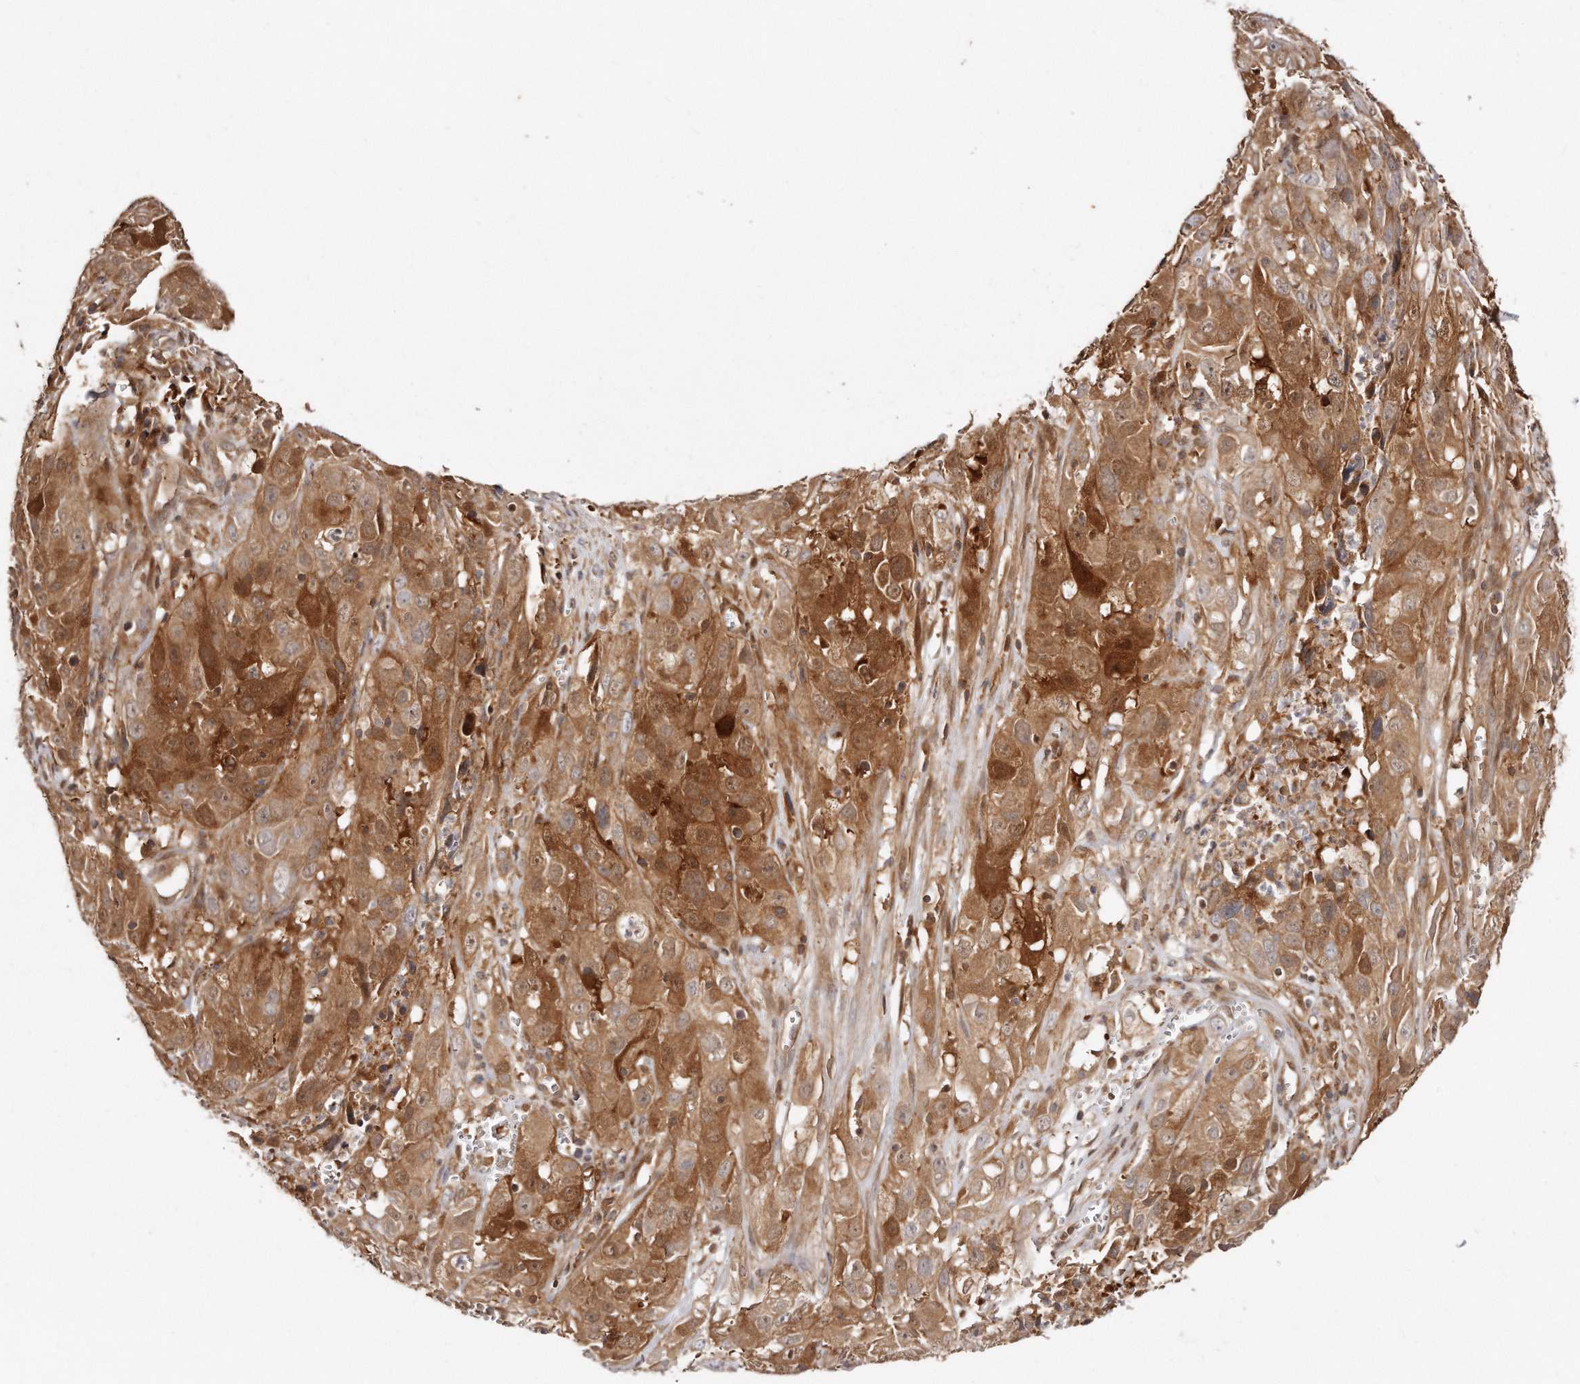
{"staining": {"intensity": "strong", "quantity": "25%-75%", "location": "cytoplasmic/membranous"}, "tissue": "cervical cancer", "cell_type": "Tumor cells", "image_type": "cancer", "snomed": [{"axis": "morphology", "description": "Squamous cell carcinoma, NOS"}, {"axis": "topography", "description": "Cervix"}], "caption": "Immunohistochemical staining of human squamous cell carcinoma (cervical) displays high levels of strong cytoplasmic/membranous positivity in approximately 25%-75% of tumor cells. Using DAB (brown) and hematoxylin (blue) stains, captured at high magnification using brightfield microscopy.", "gene": "GBP4", "patient": {"sex": "female", "age": 32}}